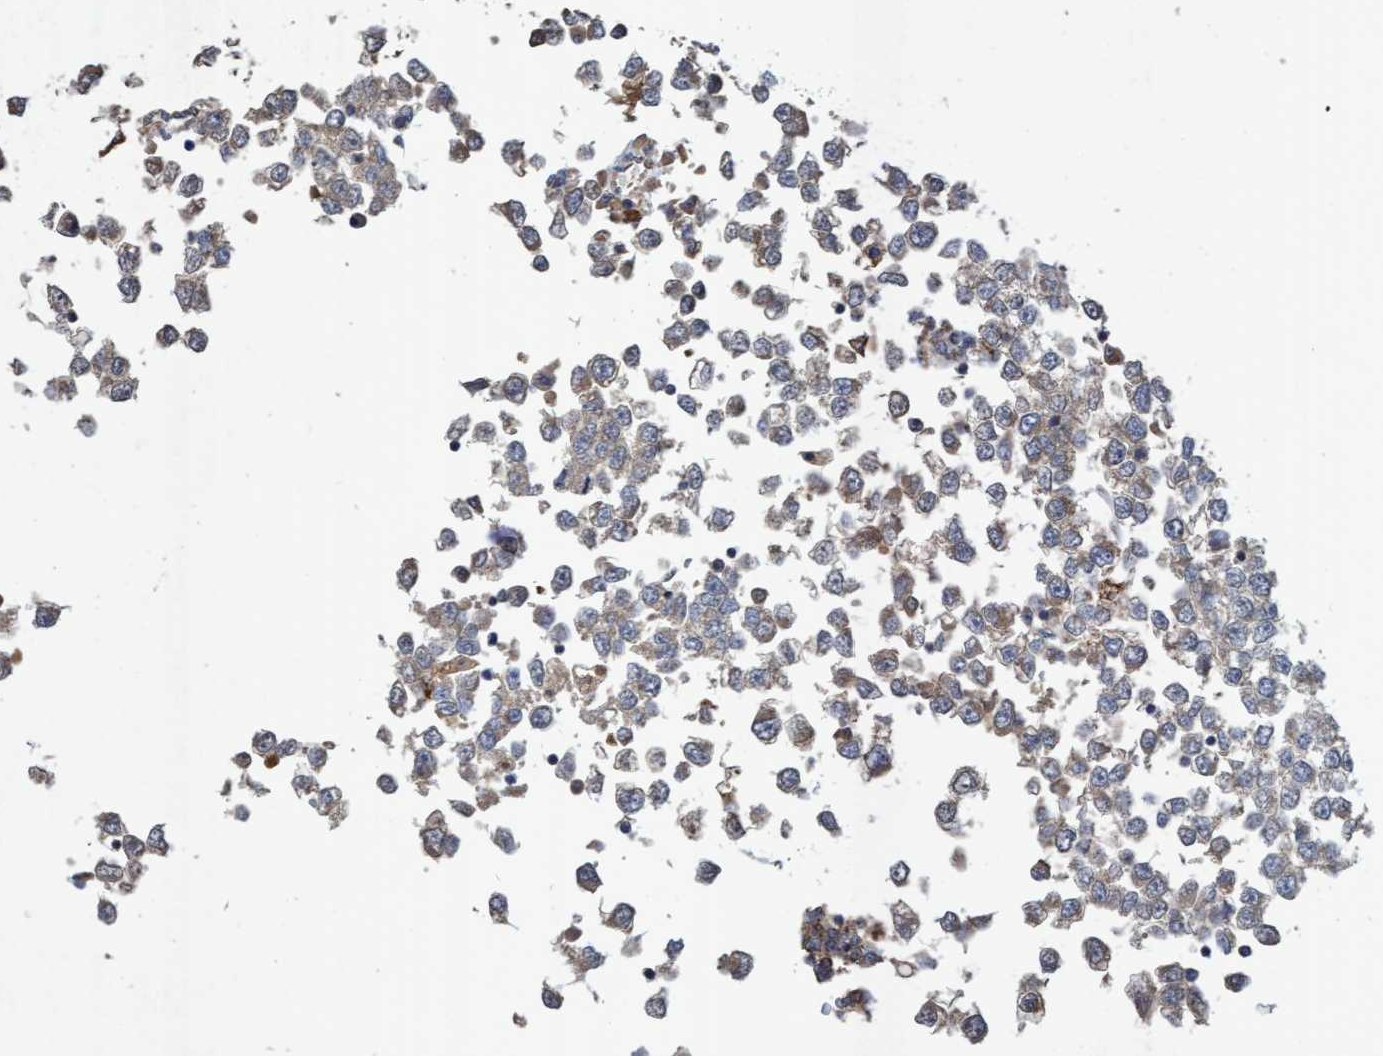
{"staining": {"intensity": "weak", "quantity": "25%-75%", "location": "cytoplasmic/membranous"}, "tissue": "testis cancer", "cell_type": "Tumor cells", "image_type": "cancer", "snomed": [{"axis": "morphology", "description": "Seminoma, NOS"}, {"axis": "topography", "description": "Testis"}], "caption": "Immunohistochemistry (IHC) of testis seminoma exhibits low levels of weak cytoplasmic/membranous positivity in about 25%-75% of tumor cells.", "gene": "ATPAF2", "patient": {"sex": "male", "age": 65}}